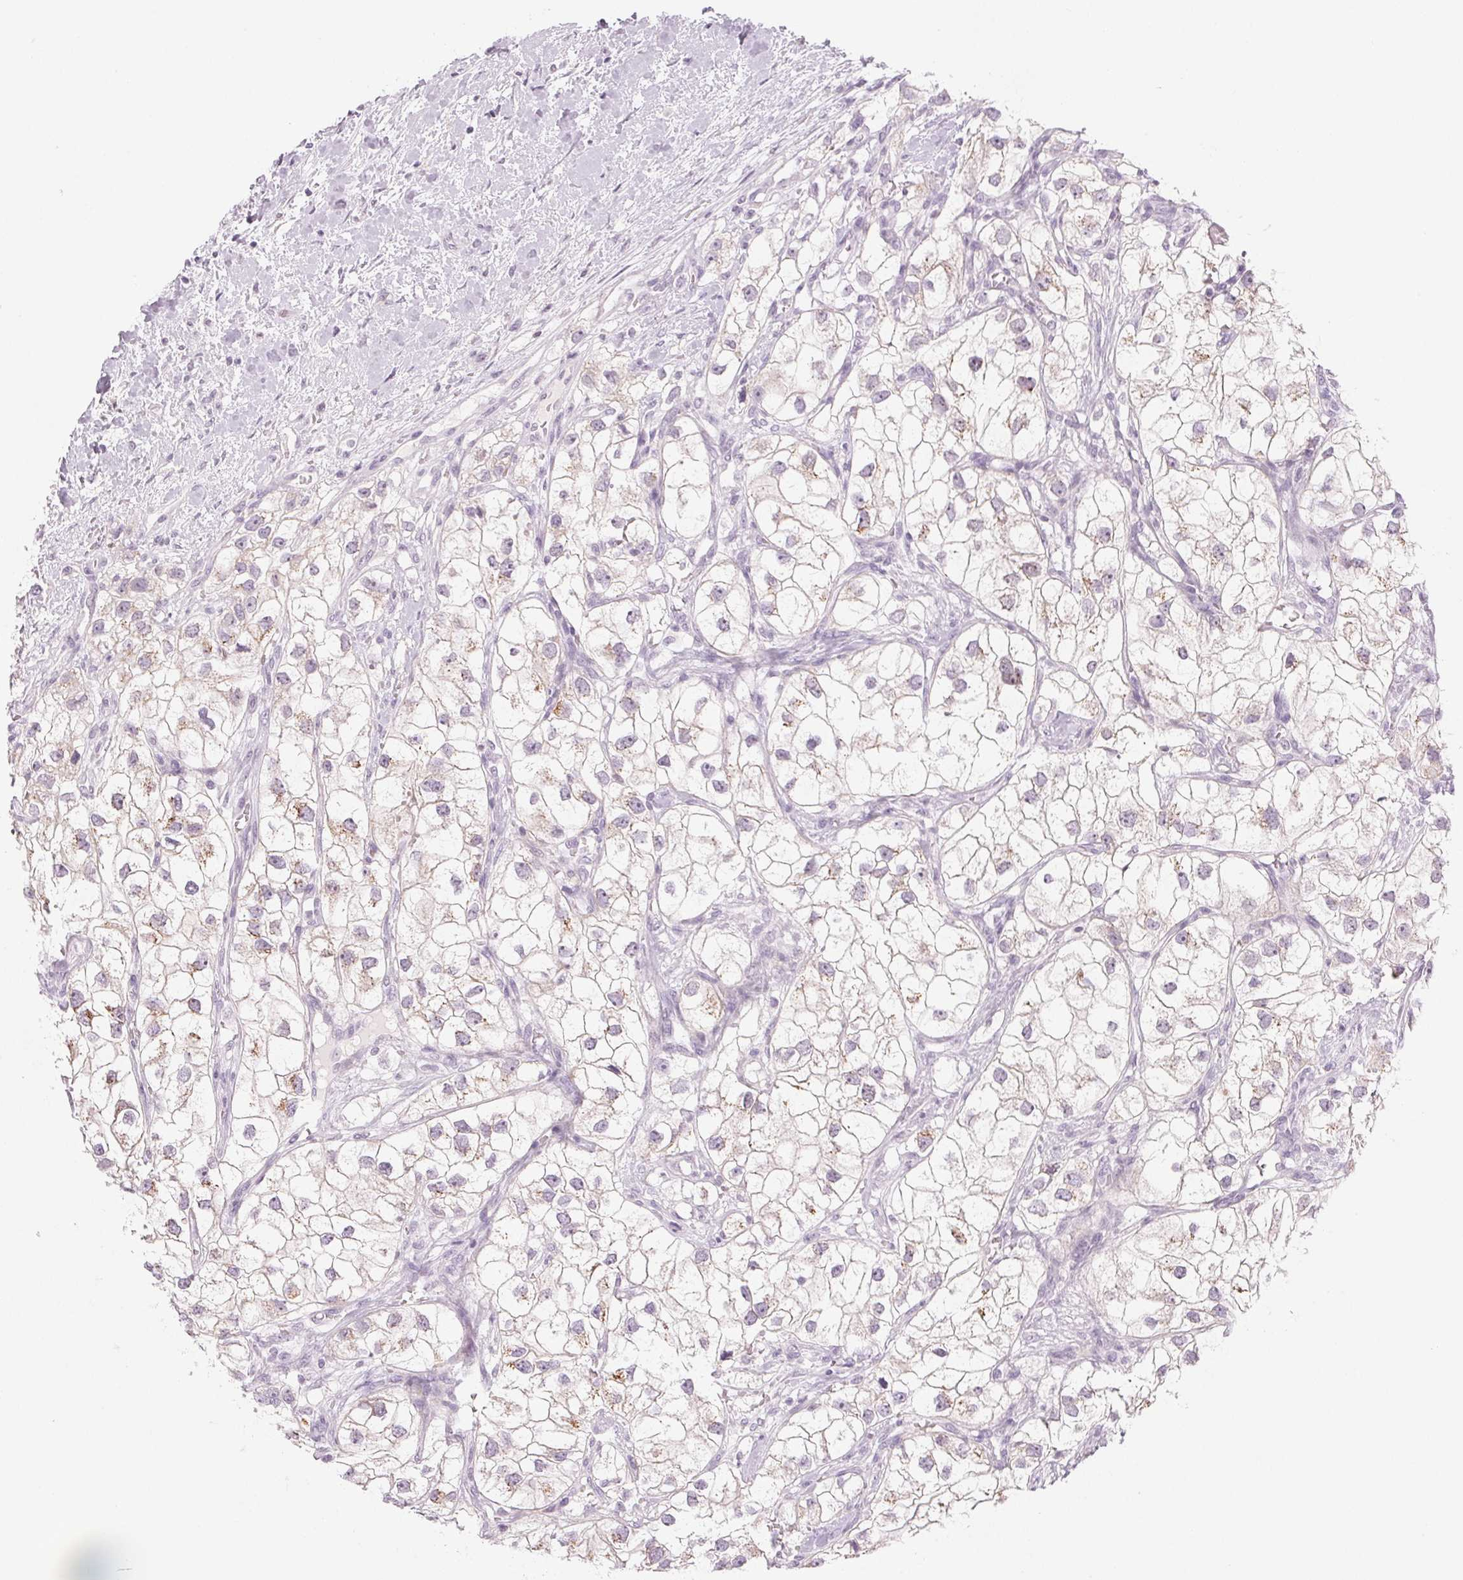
{"staining": {"intensity": "weak", "quantity": "<25%", "location": "cytoplasmic/membranous"}, "tissue": "renal cancer", "cell_type": "Tumor cells", "image_type": "cancer", "snomed": [{"axis": "morphology", "description": "Adenocarcinoma, NOS"}, {"axis": "topography", "description": "Kidney"}], "caption": "This is an immunohistochemistry (IHC) histopathology image of renal cancer (adenocarcinoma). There is no expression in tumor cells.", "gene": "EHHADH", "patient": {"sex": "male", "age": 59}}